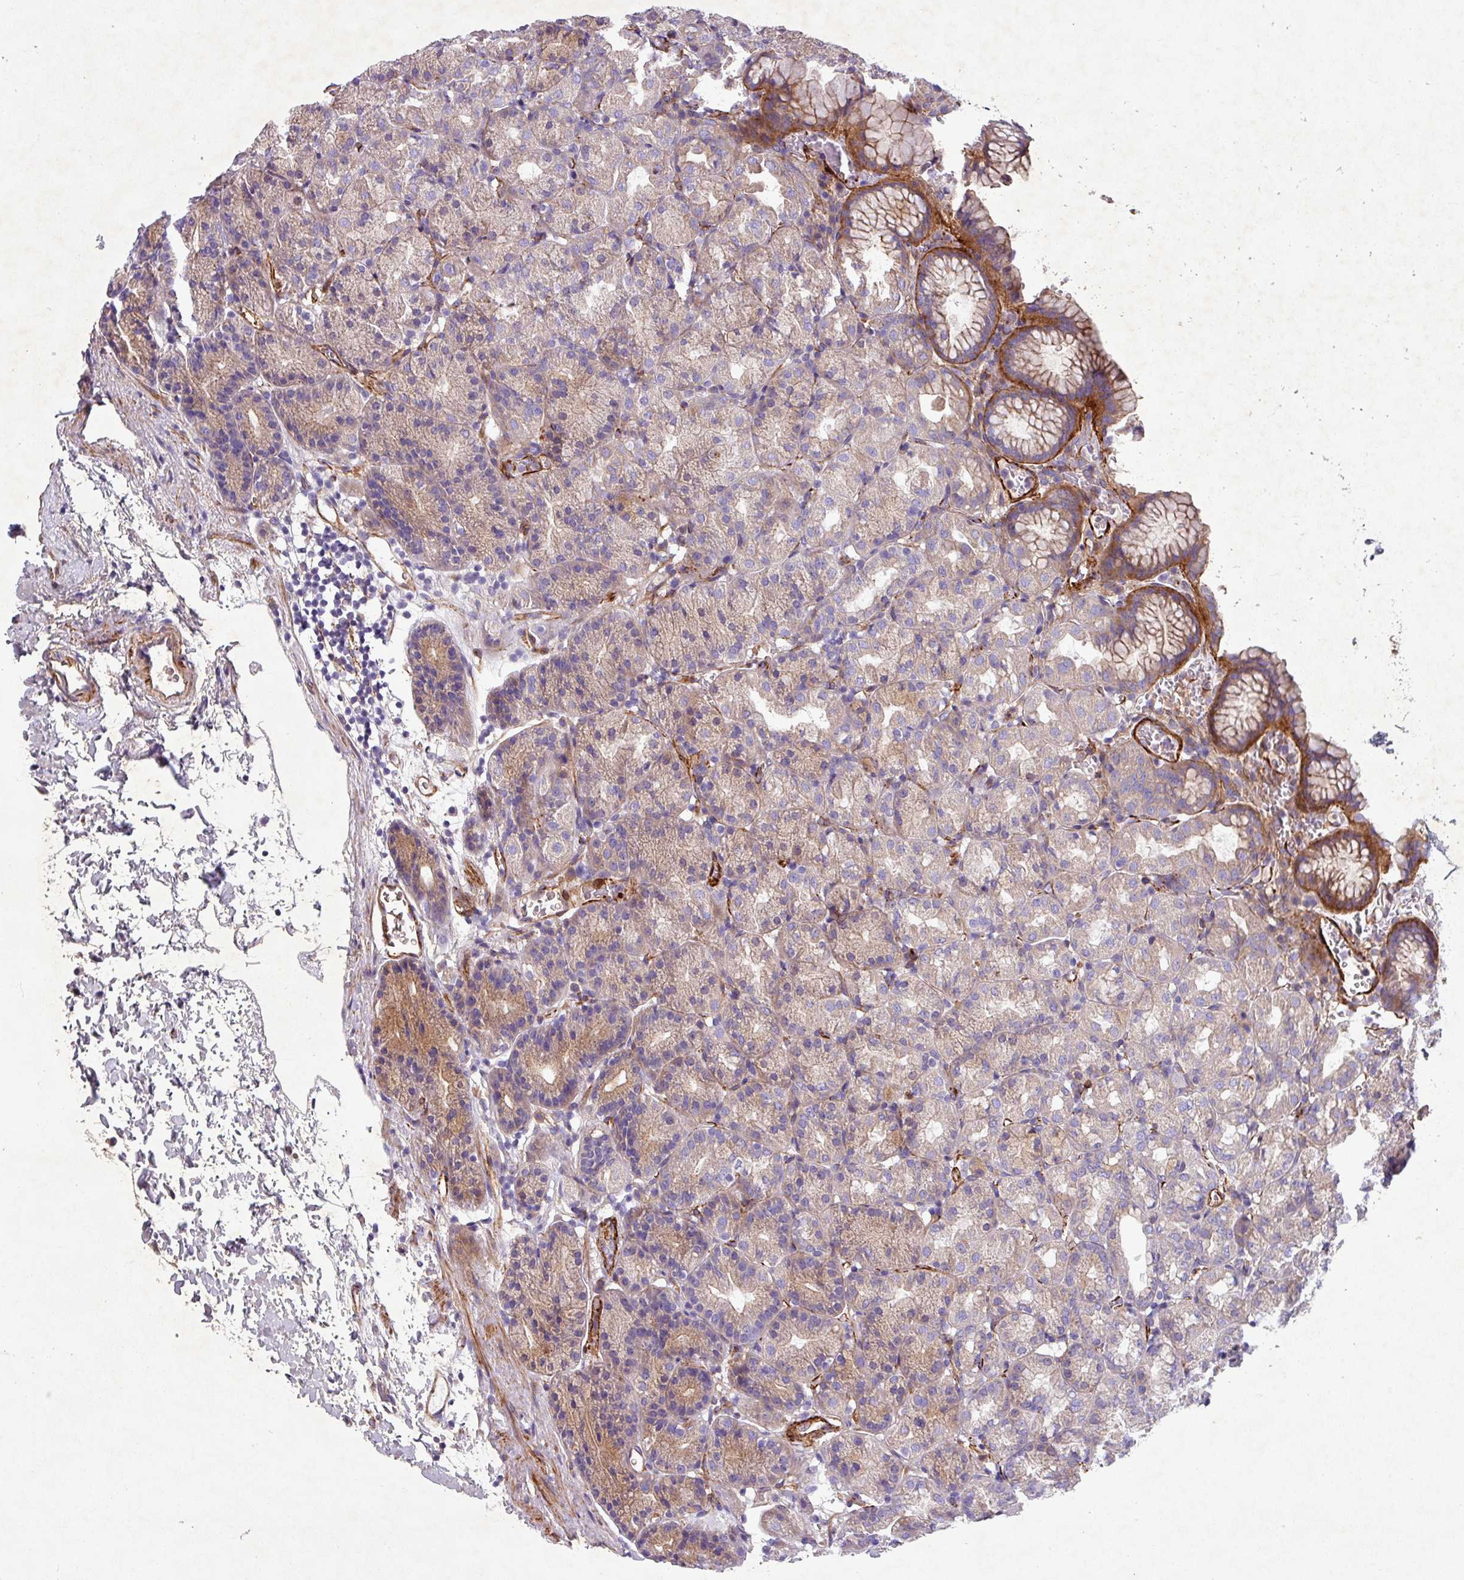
{"staining": {"intensity": "moderate", "quantity": "25%-75%", "location": "cytoplasmic/membranous"}, "tissue": "stomach", "cell_type": "Glandular cells", "image_type": "normal", "snomed": [{"axis": "morphology", "description": "Normal tissue, NOS"}, {"axis": "topography", "description": "Stomach, upper"}], "caption": "High-magnification brightfield microscopy of normal stomach stained with DAB (brown) and counterstained with hematoxylin (blue). glandular cells exhibit moderate cytoplasmic/membranous expression is identified in about25%-75% of cells.", "gene": "ATP2C2", "patient": {"sex": "female", "age": 81}}